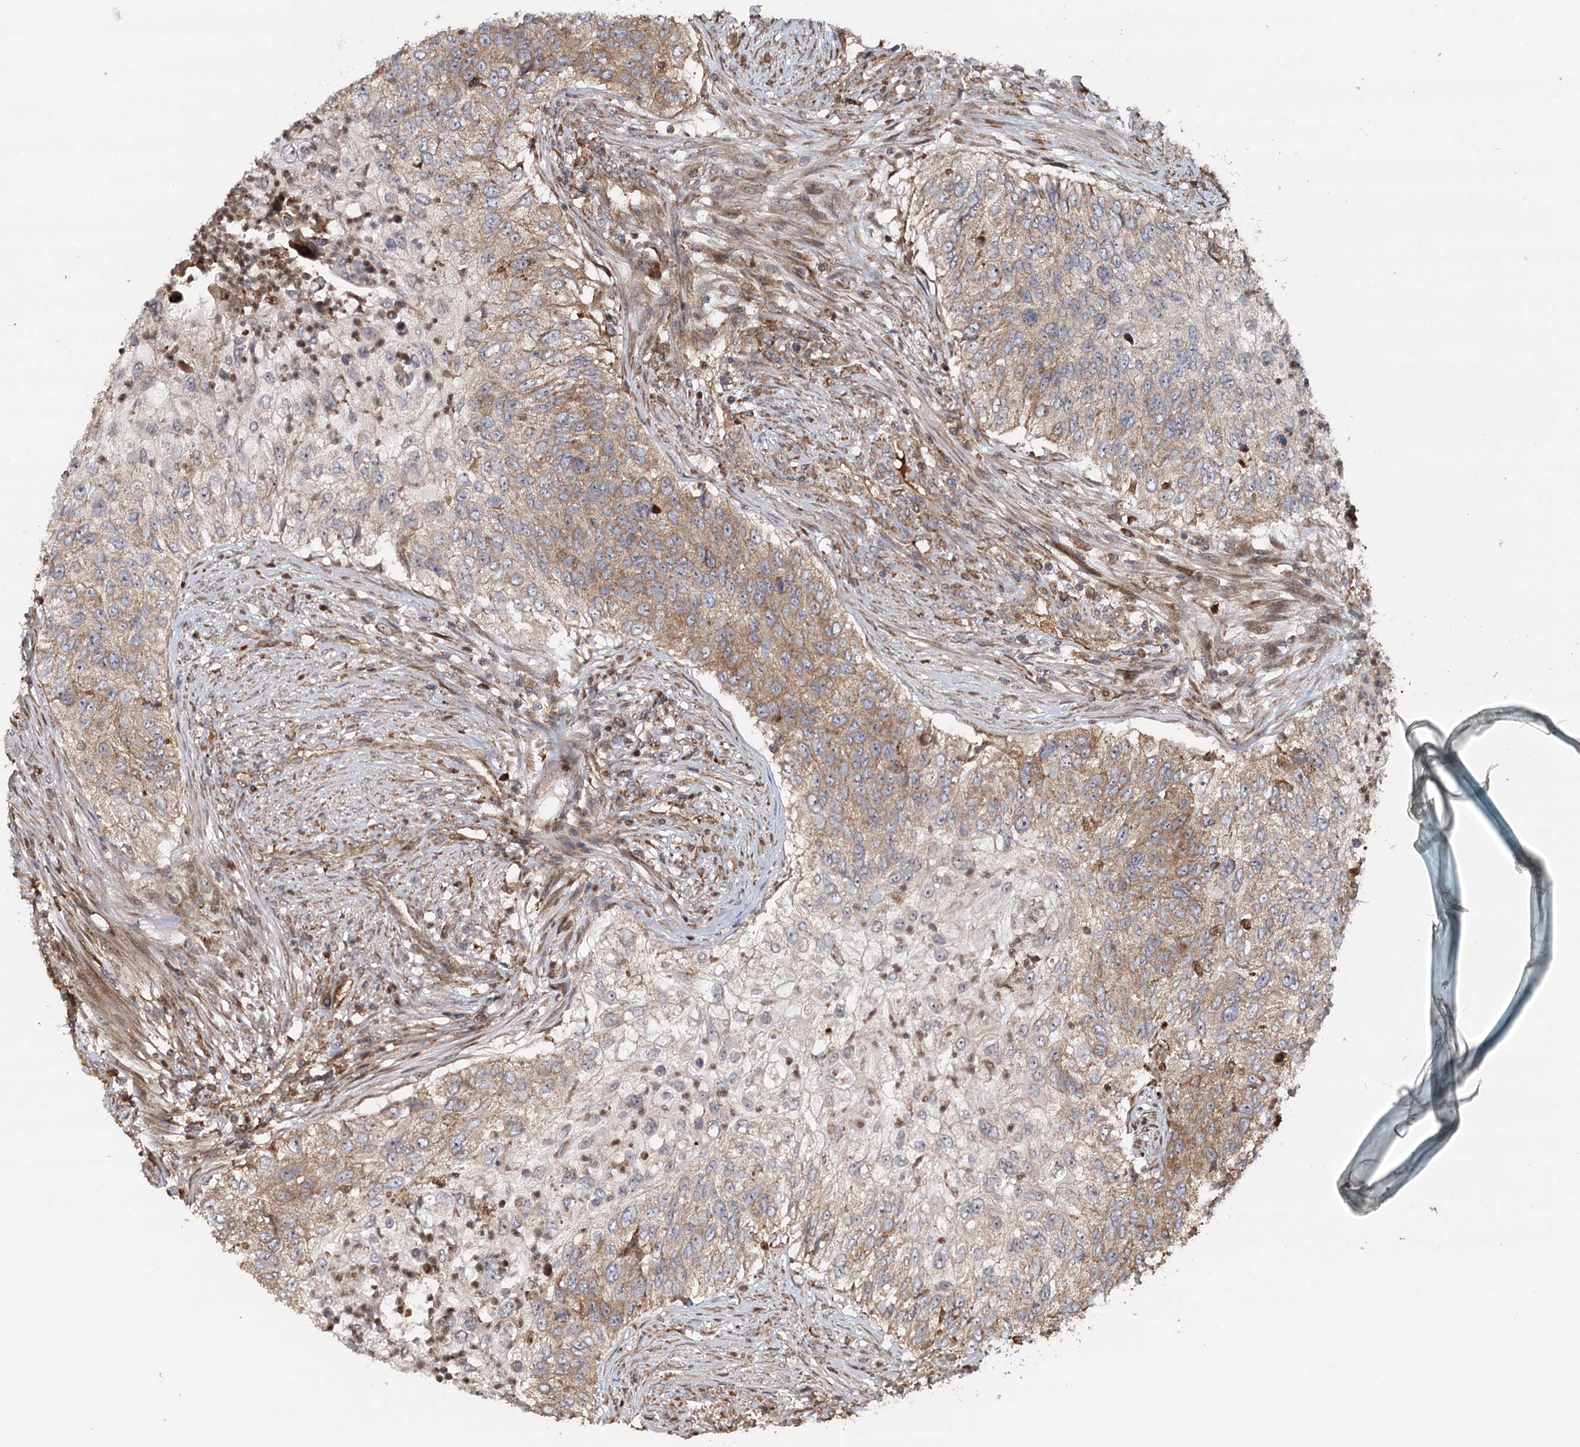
{"staining": {"intensity": "moderate", "quantity": "25%-75%", "location": "cytoplasmic/membranous"}, "tissue": "urothelial cancer", "cell_type": "Tumor cells", "image_type": "cancer", "snomed": [{"axis": "morphology", "description": "Urothelial carcinoma, High grade"}, {"axis": "topography", "description": "Urinary bladder"}], "caption": "A medium amount of moderate cytoplasmic/membranous staining is seen in about 25%-75% of tumor cells in urothelial cancer tissue.", "gene": "RNF111", "patient": {"sex": "female", "age": 60}}